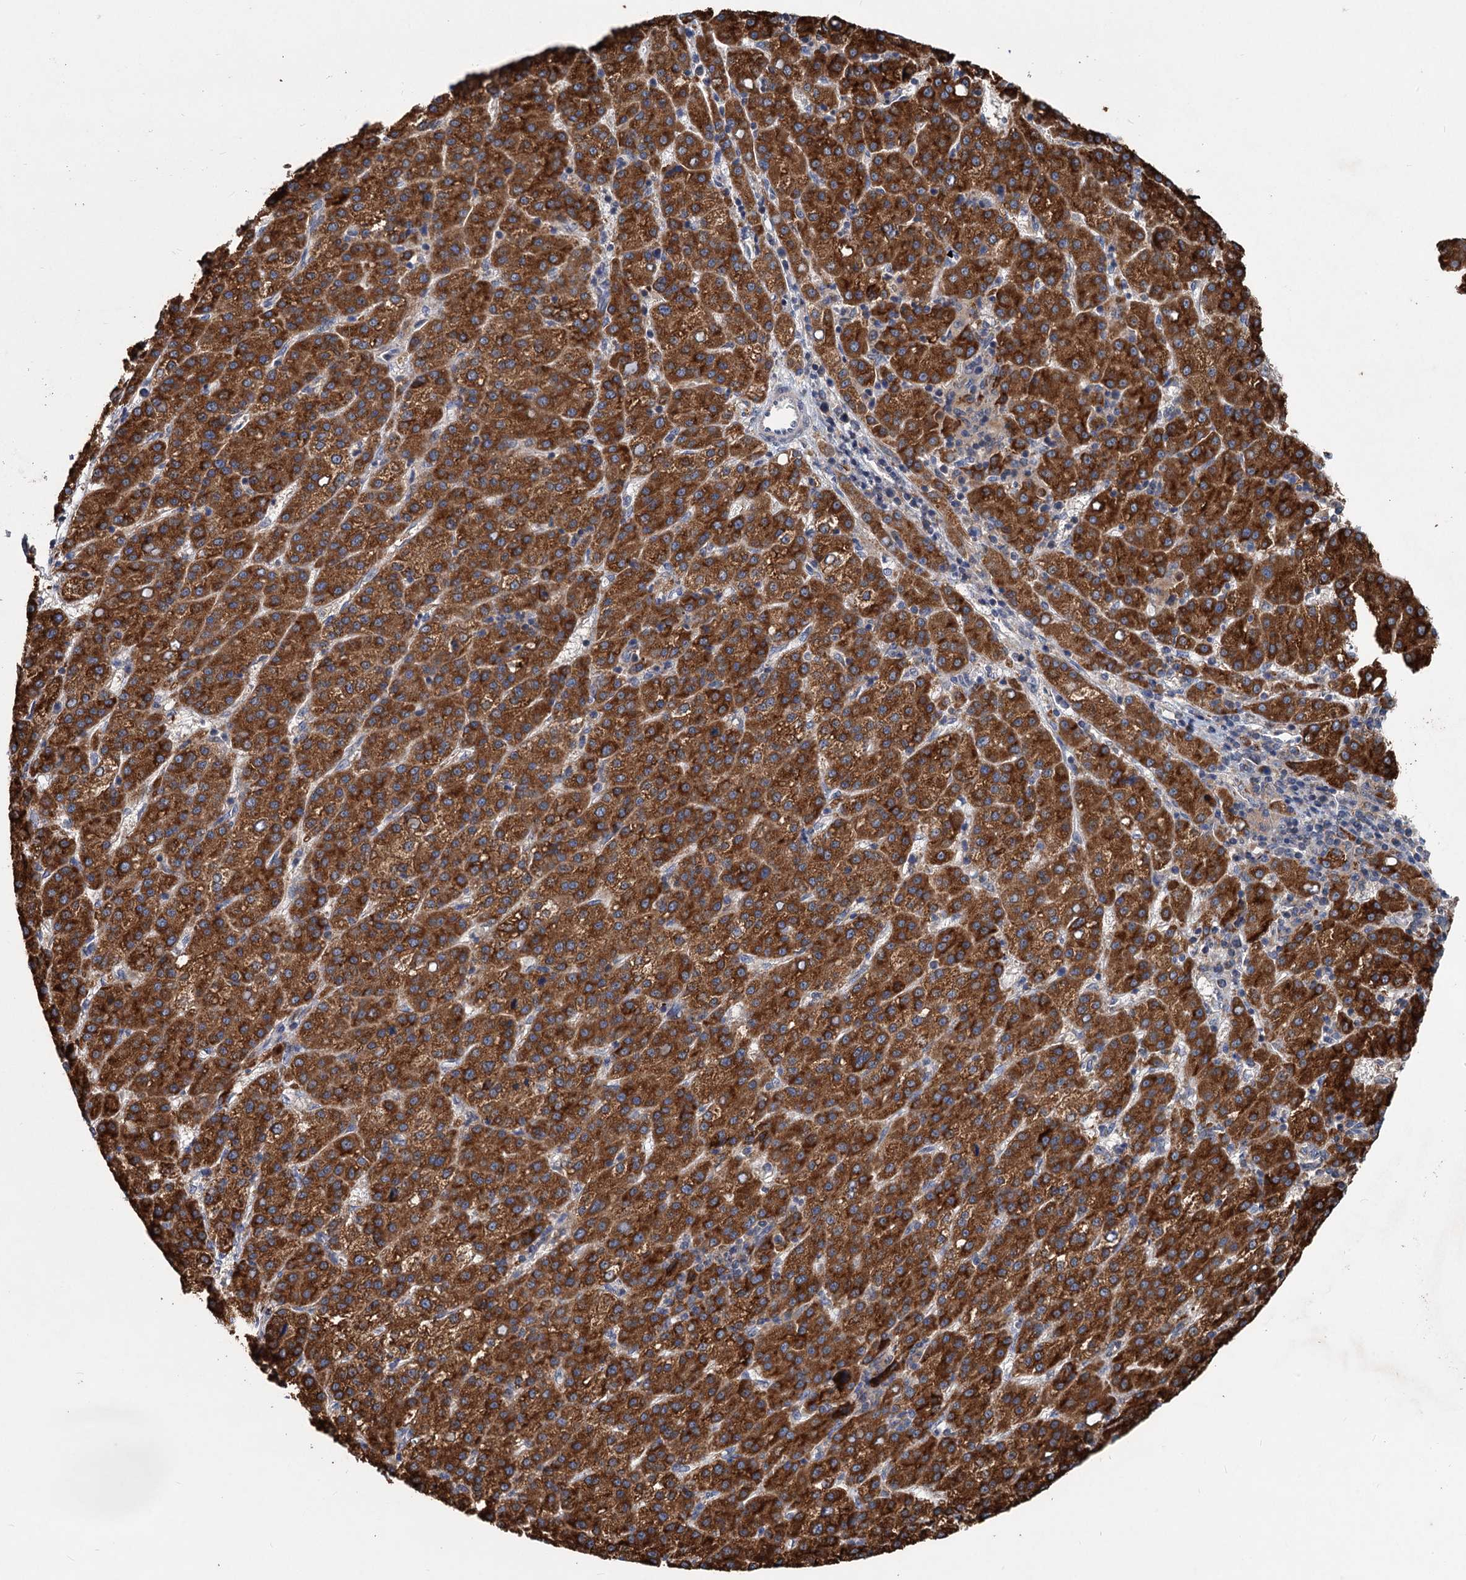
{"staining": {"intensity": "strong", "quantity": "25%-75%", "location": "cytoplasmic/membranous"}, "tissue": "liver cancer", "cell_type": "Tumor cells", "image_type": "cancer", "snomed": [{"axis": "morphology", "description": "Carcinoma, Hepatocellular, NOS"}, {"axis": "topography", "description": "Liver"}], "caption": "Immunohistochemistry (IHC) of hepatocellular carcinoma (liver) reveals high levels of strong cytoplasmic/membranous staining in about 25%-75% of tumor cells. Using DAB (brown) and hematoxylin (blue) stains, captured at high magnification using brightfield microscopy.", "gene": "OTUB1", "patient": {"sex": "female", "age": 58}}